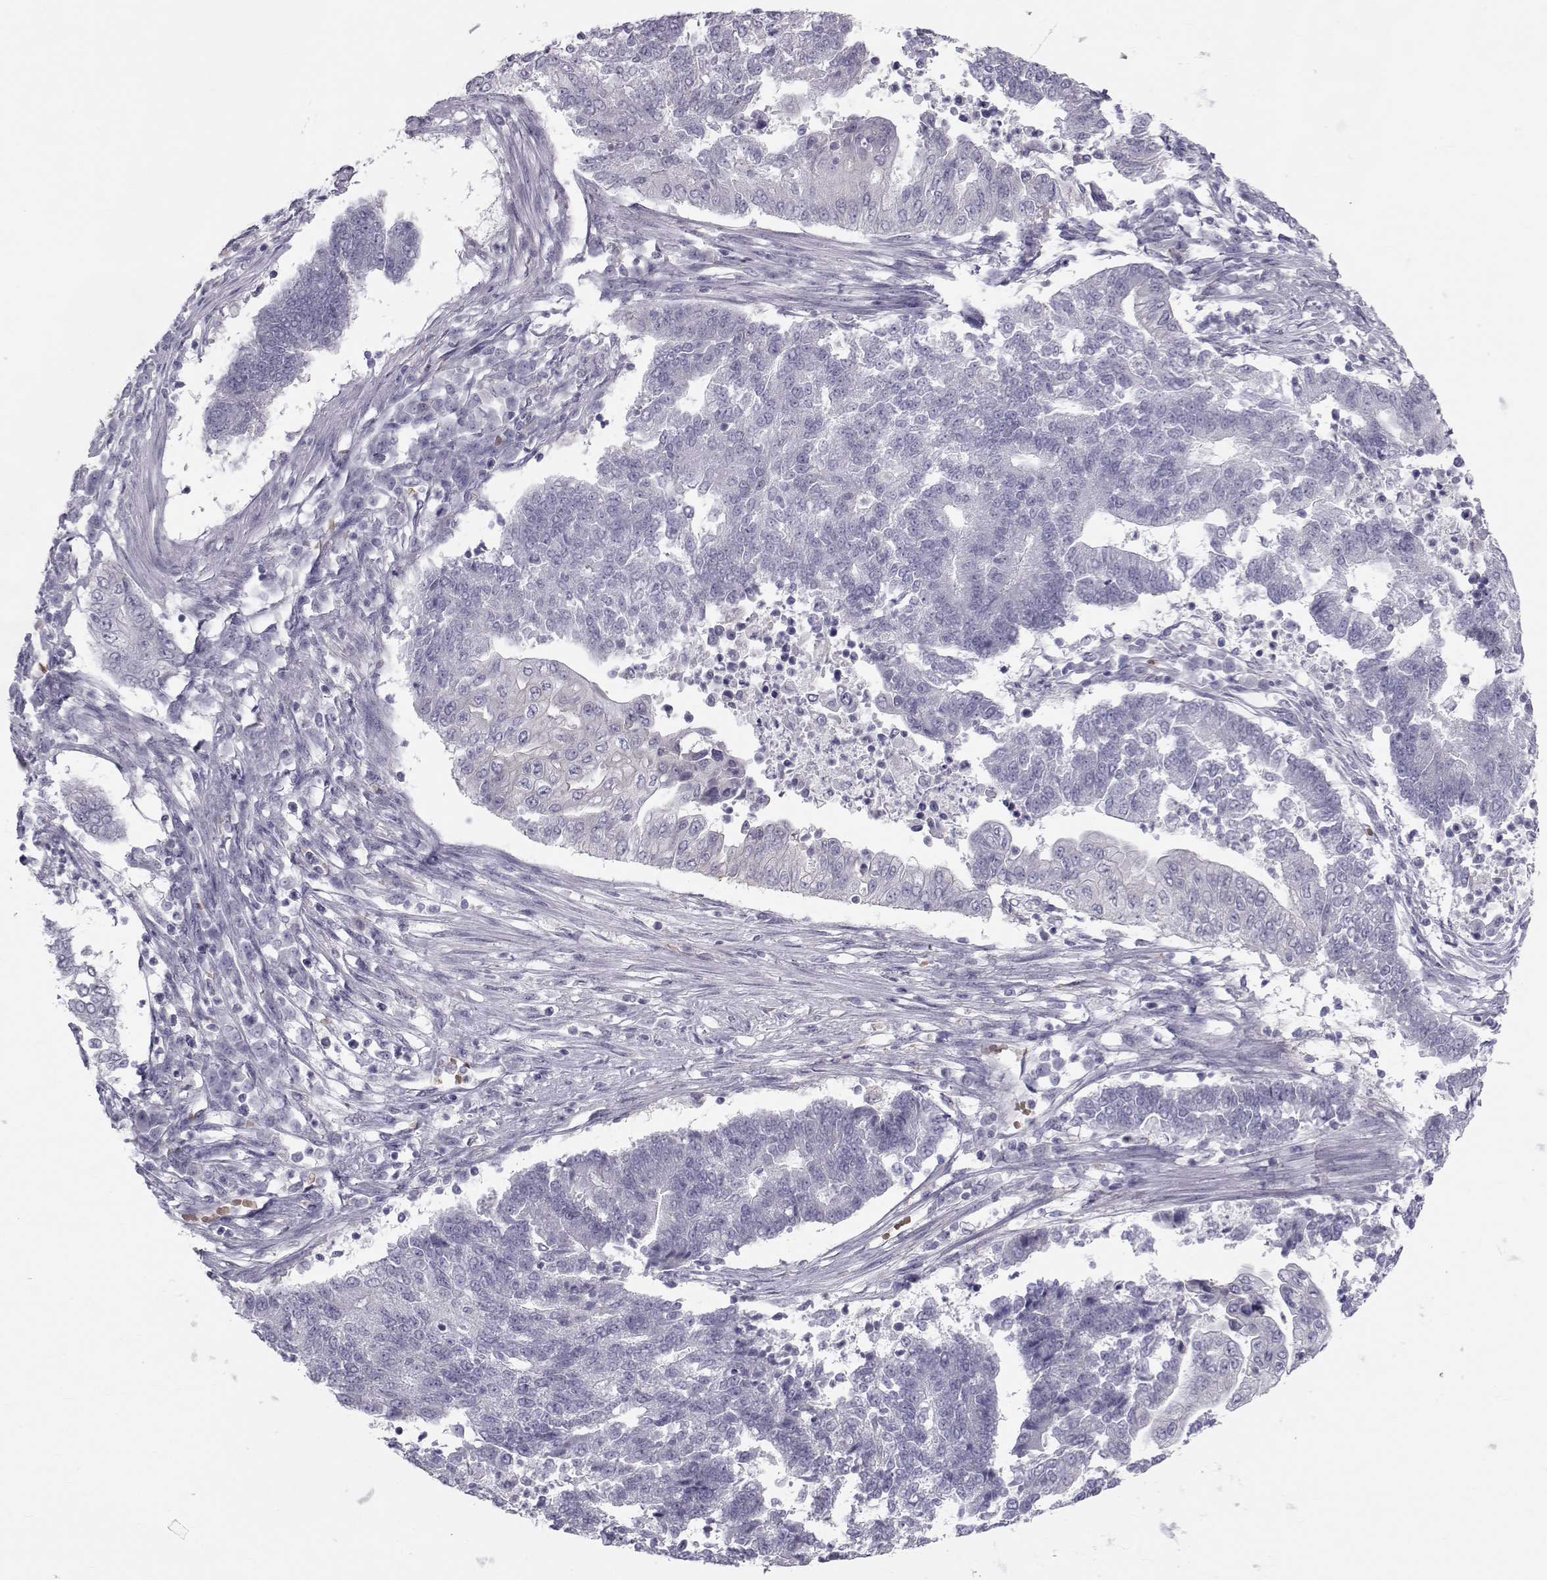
{"staining": {"intensity": "negative", "quantity": "none", "location": "none"}, "tissue": "endometrial cancer", "cell_type": "Tumor cells", "image_type": "cancer", "snomed": [{"axis": "morphology", "description": "Adenocarcinoma, NOS"}, {"axis": "topography", "description": "Uterus"}, {"axis": "topography", "description": "Endometrium"}], "caption": "This is an immunohistochemistry (IHC) micrograph of endometrial cancer. There is no expression in tumor cells.", "gene": "GARIN3", "patient": {"sex": "female", "age": 54}}